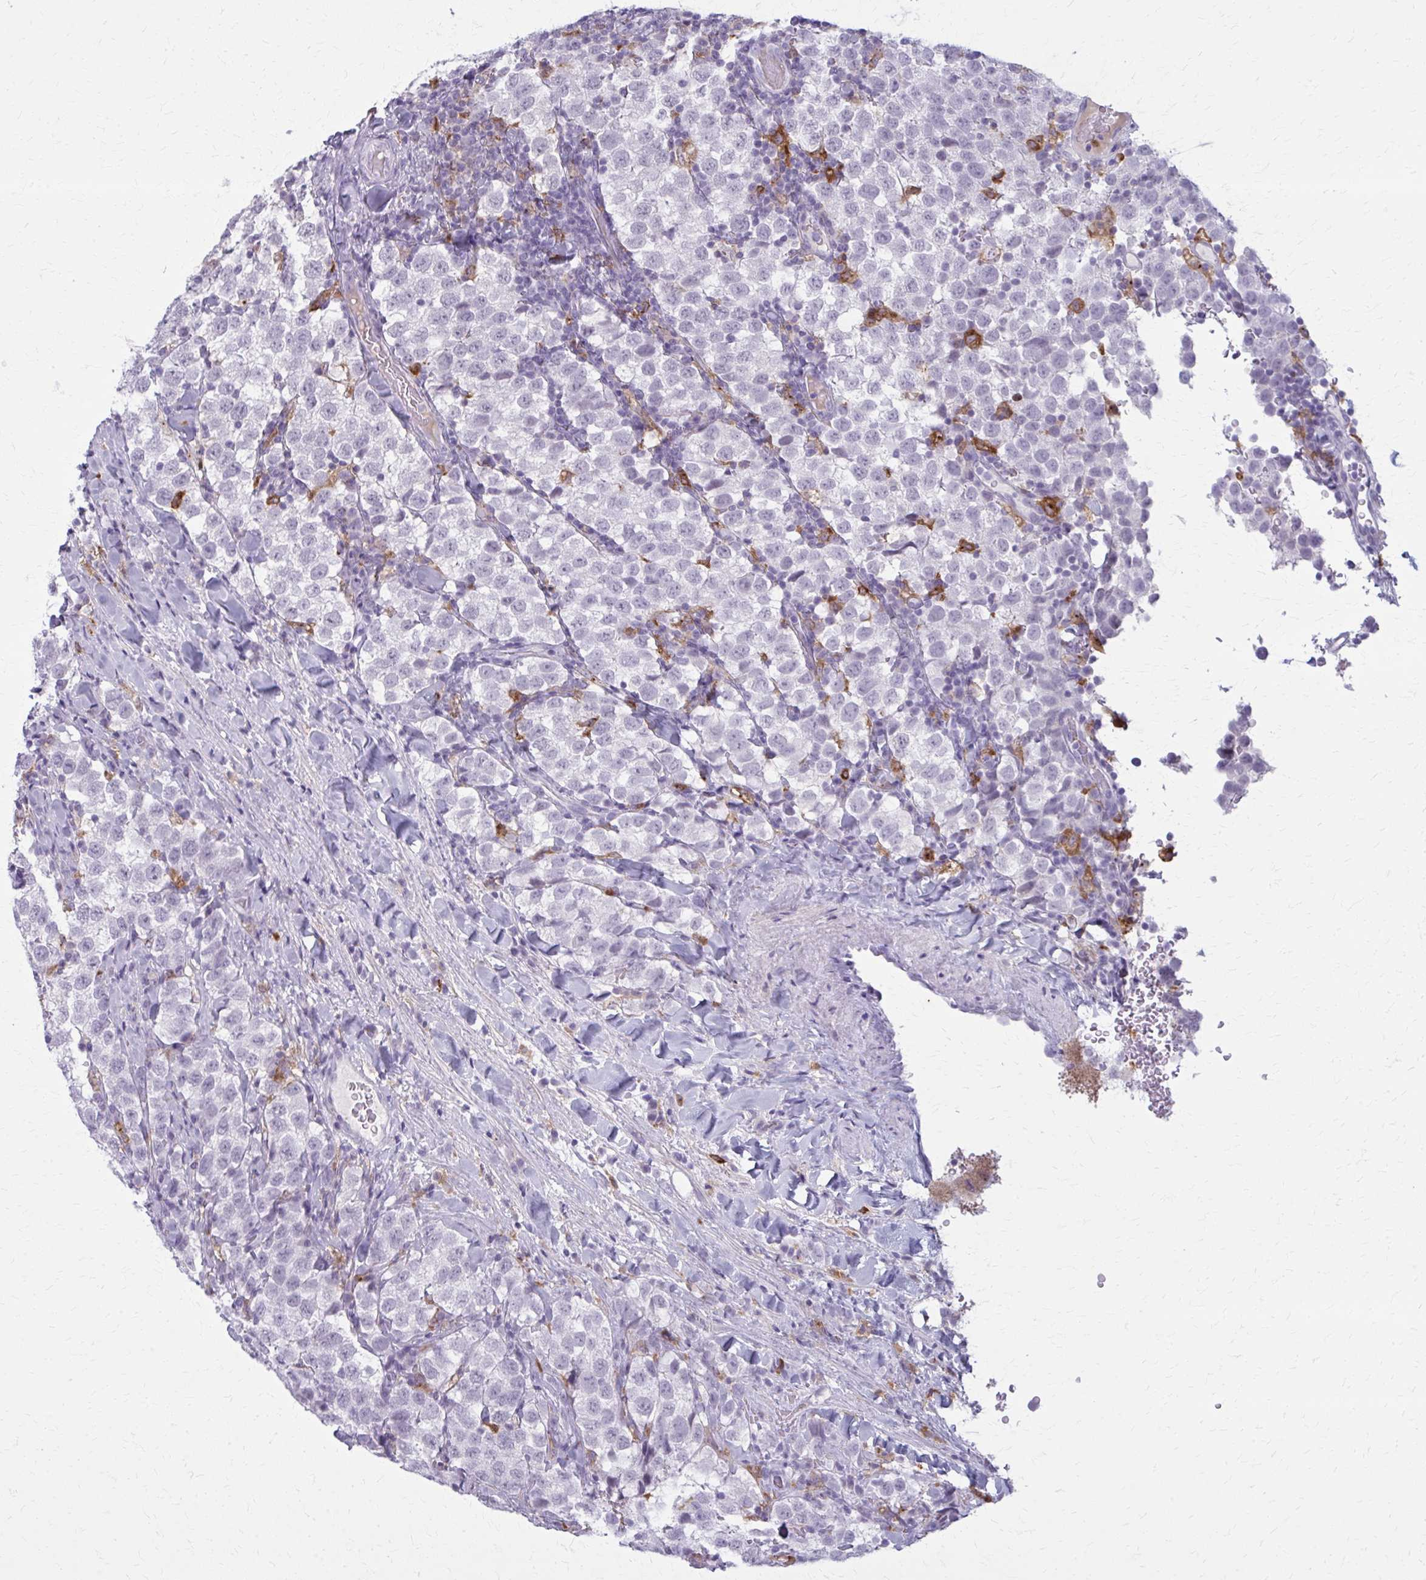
{"staining": {"intensity": "negative", "quantity": "none", "location": "none"}, "tissue": "testis cancer", "cell_type": "Tumor cells", "image_type": "cancer", "snomed": [{"axis": "morphology", "description": "Seminoma, NOS"}, {"axis": "topography", "description": "Testis"}], "caption": "Micrograph shows no significant protein positivity in tumor cells of testis cancer (seminoma).", "gene": "CARD9", "patient": {"sex": "male", "age": 34}}